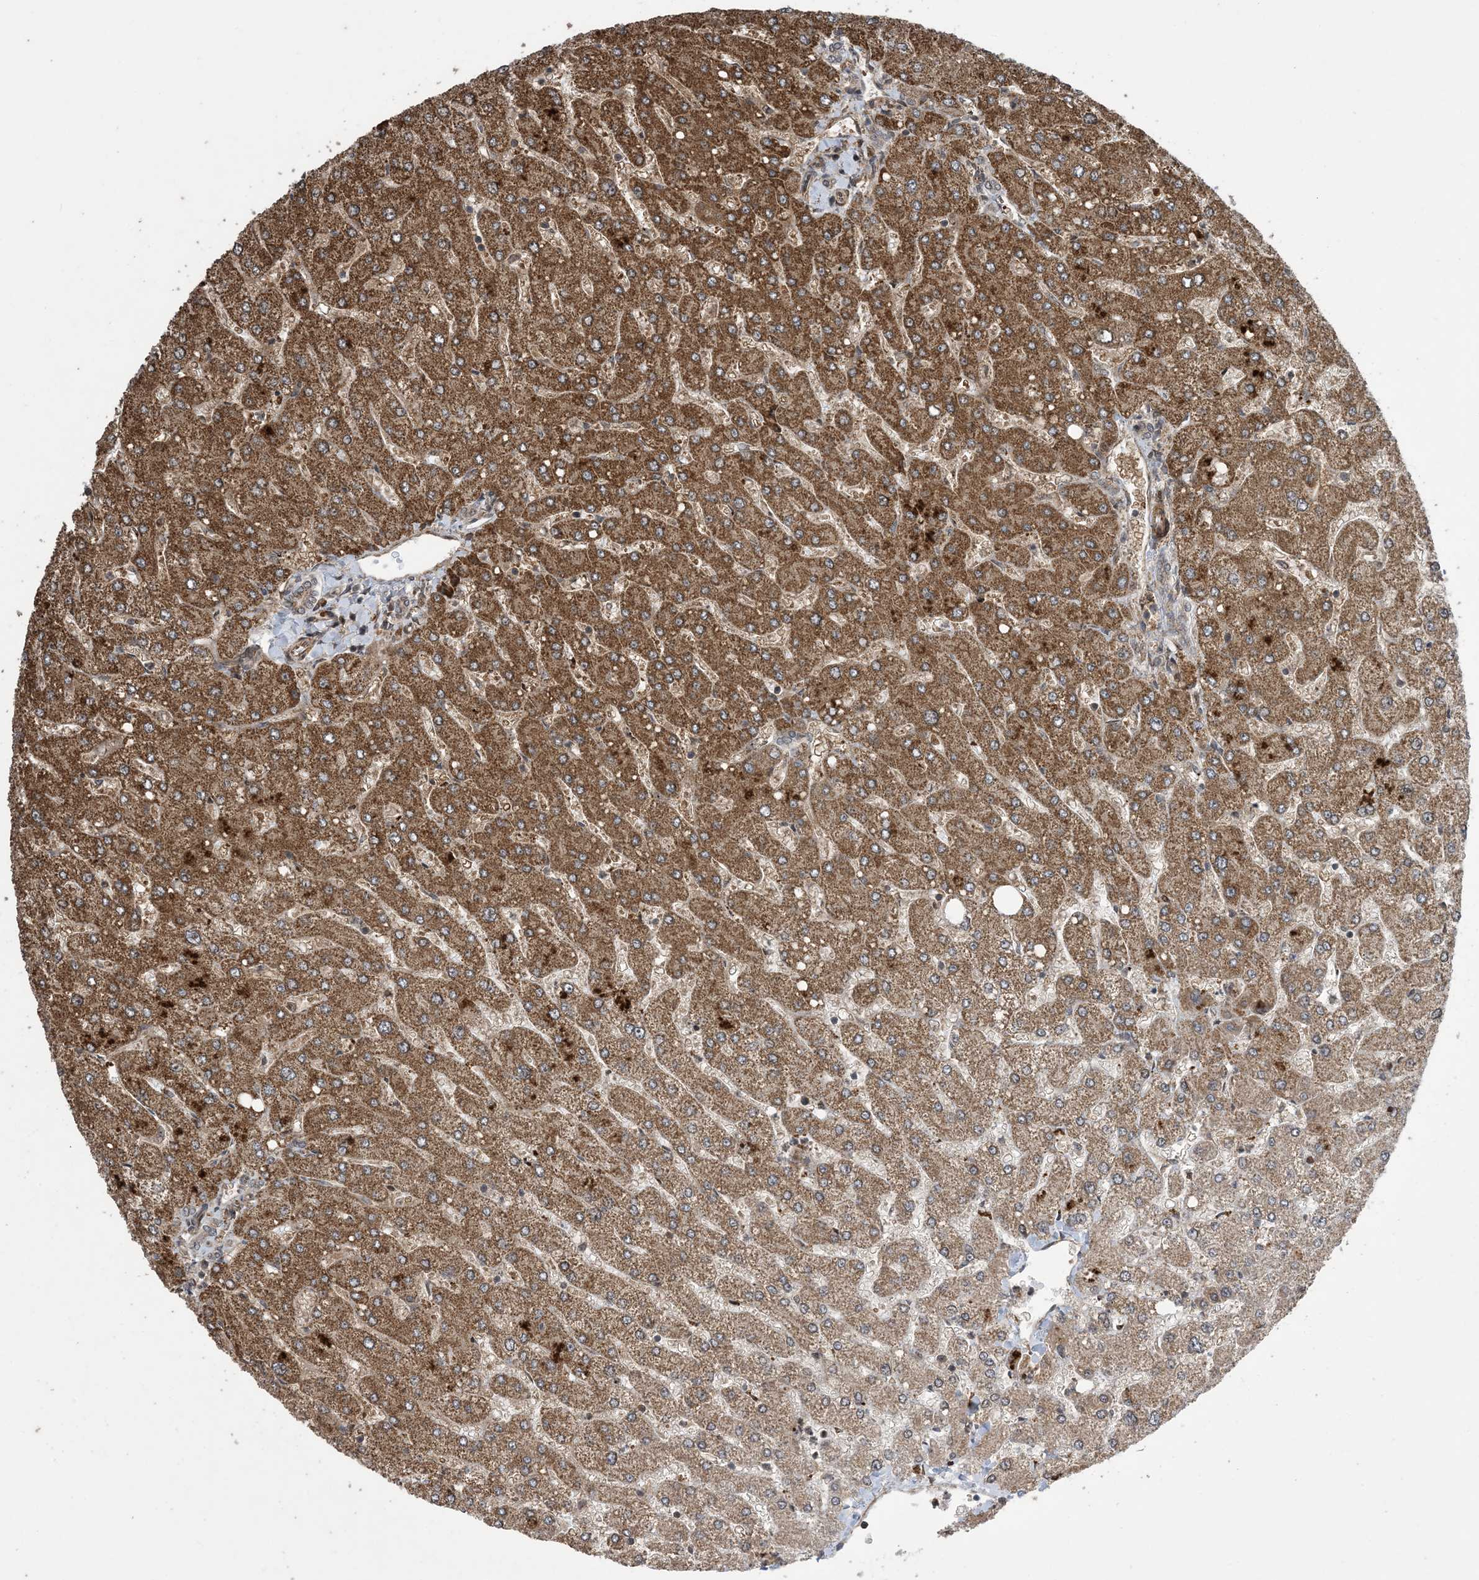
{"staining": {"intensity": "weak", "quantity": ">75%", "location": "cytoplasmic/membranous"}, "tissue": "liver", "cell_type": "Cholangiocytes", "image_type": "normal", "snomed": [{"axis": "morphology", "description": "Normal tissue, NOS"}, {"axis": "topography", "description": "Liver"}], "caption": "A high-resolution micrograph shows immunohistochemistry (IHC) staining of unremarkable liver, which demonstrates weak cytoplasmic/membranous expression in about >75% of cholangiocytes.", "gene": "ZNF511", "patient": {"sex": "male", "age": 55}}